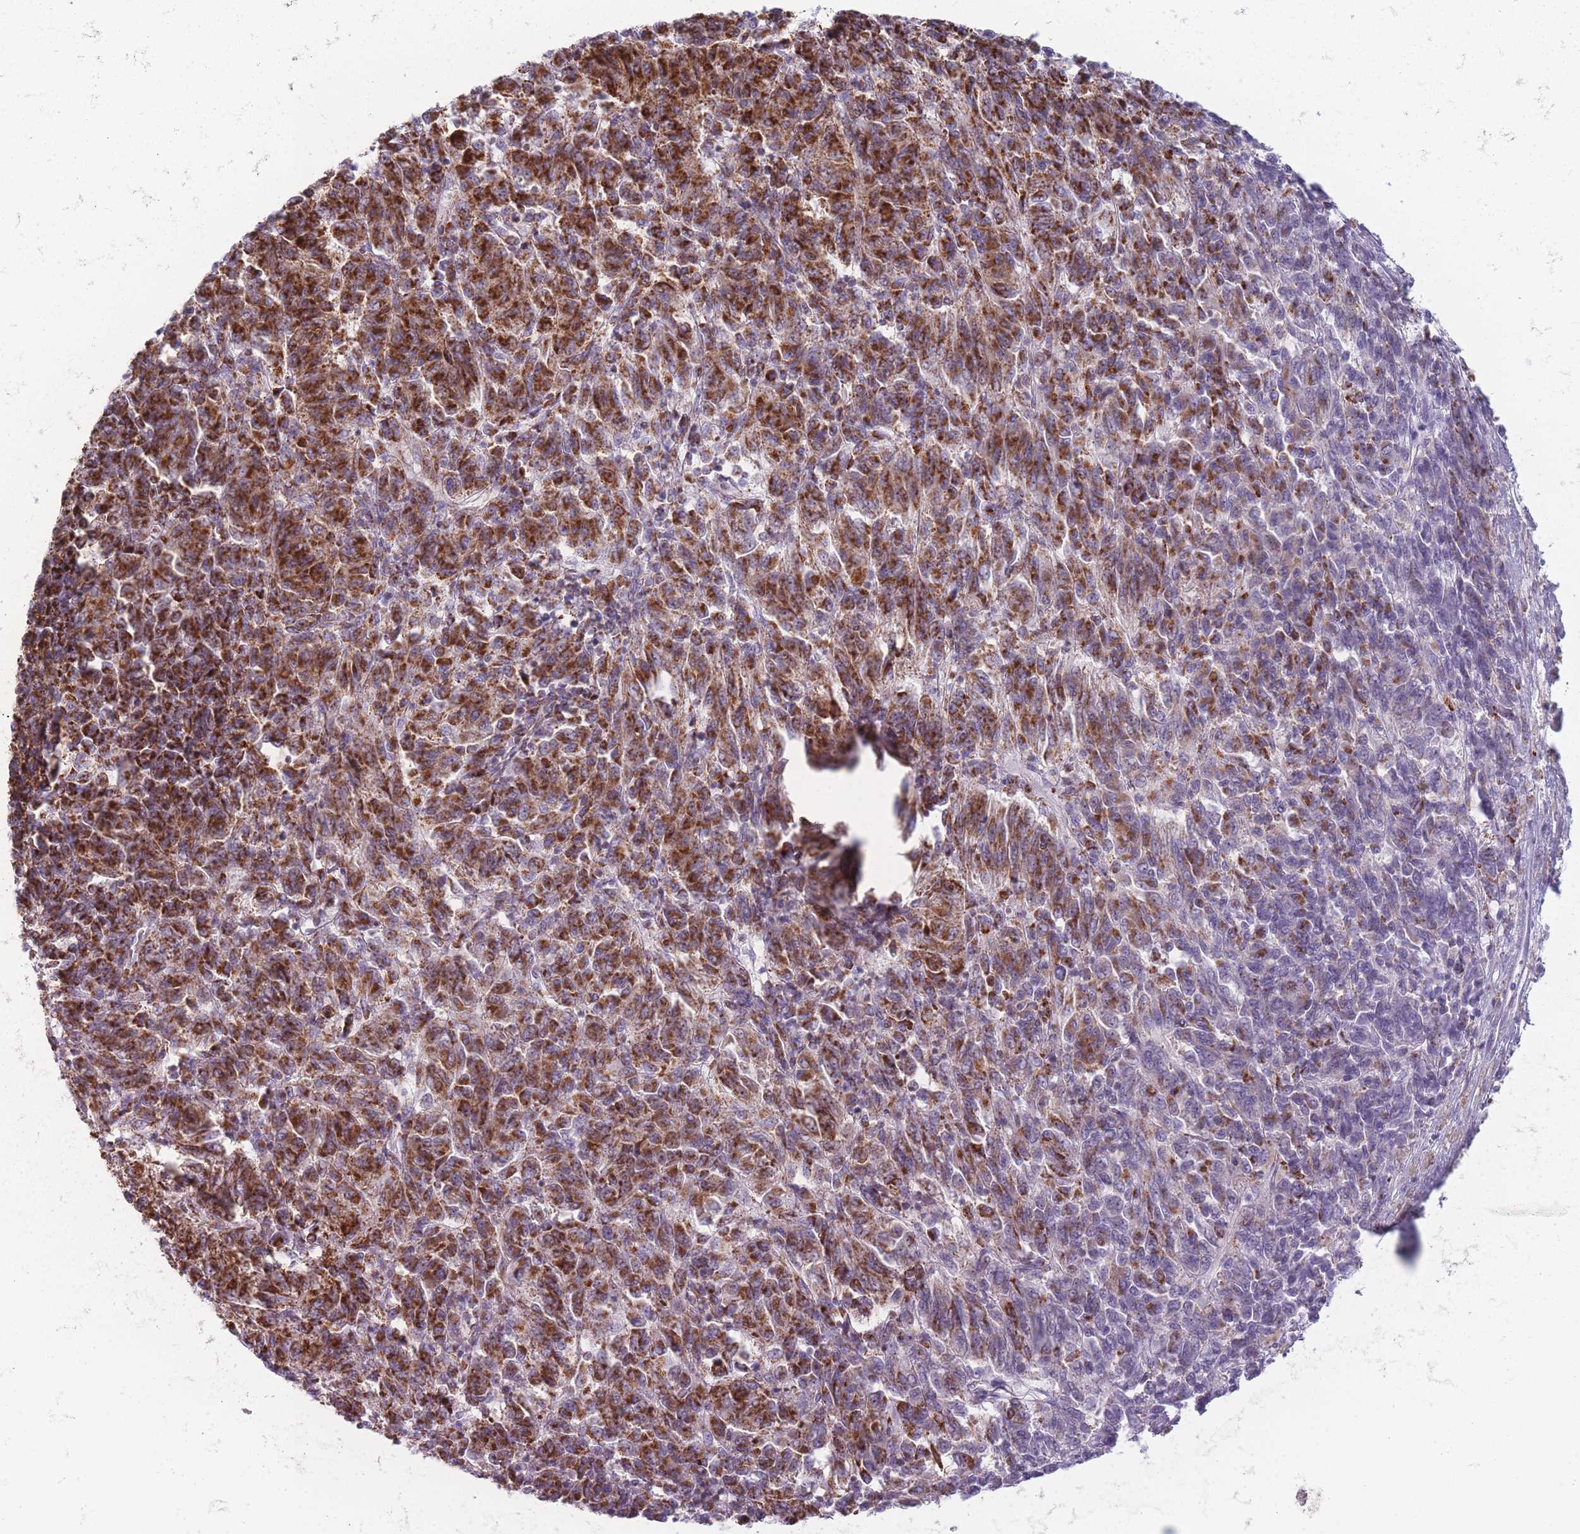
{"staining": {"intensity": "strong", "quantity": ">75%", "location": "cytoplasmic/membranous"}, "tissue": "melanoma", "cell_type": "Tumor cells", "image_type": "cancer", "snomed": [{"axis": "morphology", "description": "Malignant melanoma, Metastatic site"}, {"axis": "topography", "description": "Lung"}], "caption": "This is a micrograph of IHC staining of melanoma, which shows strong positivity in the cytoplasmic/membranous of tumor cells.", "gene": "DCHS1", "patient": {"sex": "male", "age": 64}}